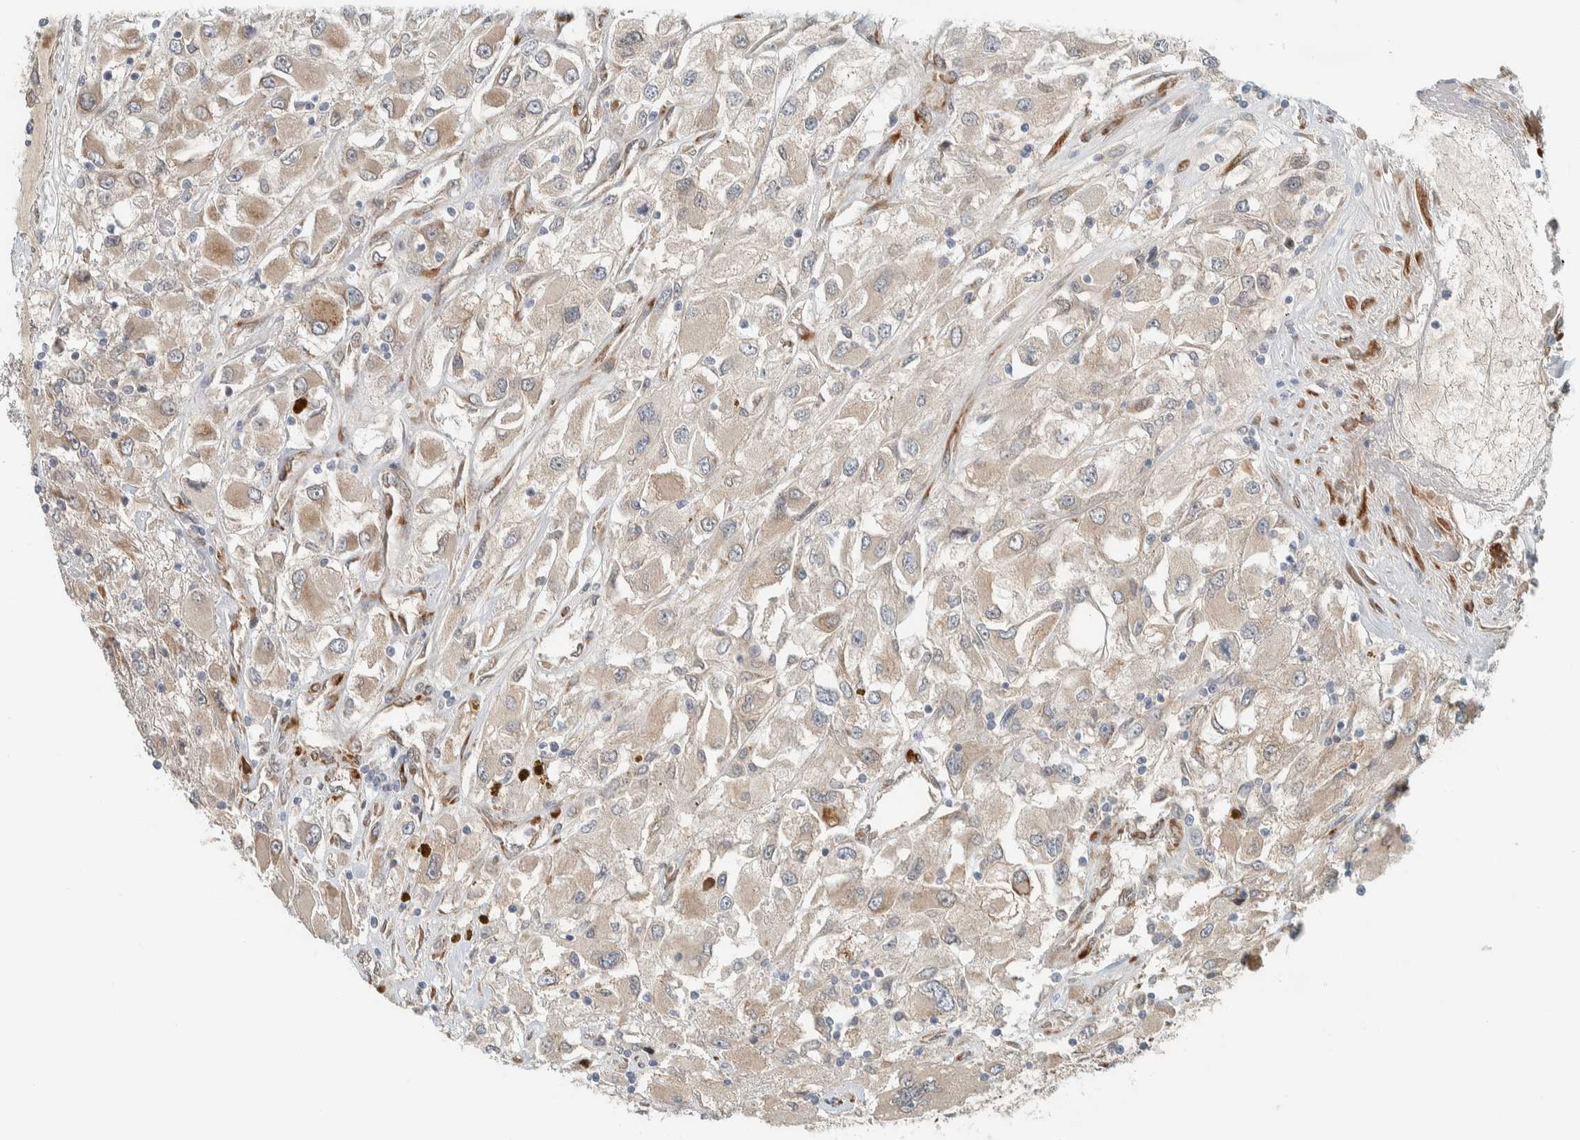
{"staining": {"intensity": "weak", "quantity": "<25%", "location": "cytoplasmic/membranous"}, "tissue": "renal cancer", "cell_type": "Tumor cells", "image_type": "cancer", "snomed": [{"axis": "morphology", "description": "Adenocarcinoma, NOS"}, {"axis": "topography", "description": "Kidney"}], "caption": "The histopathology image displays no significant staining in tumor cells of renal cancer (adenocarcinoma).", "gene": "CTBP2", "patient": {"sex": "female", "age": 52}}